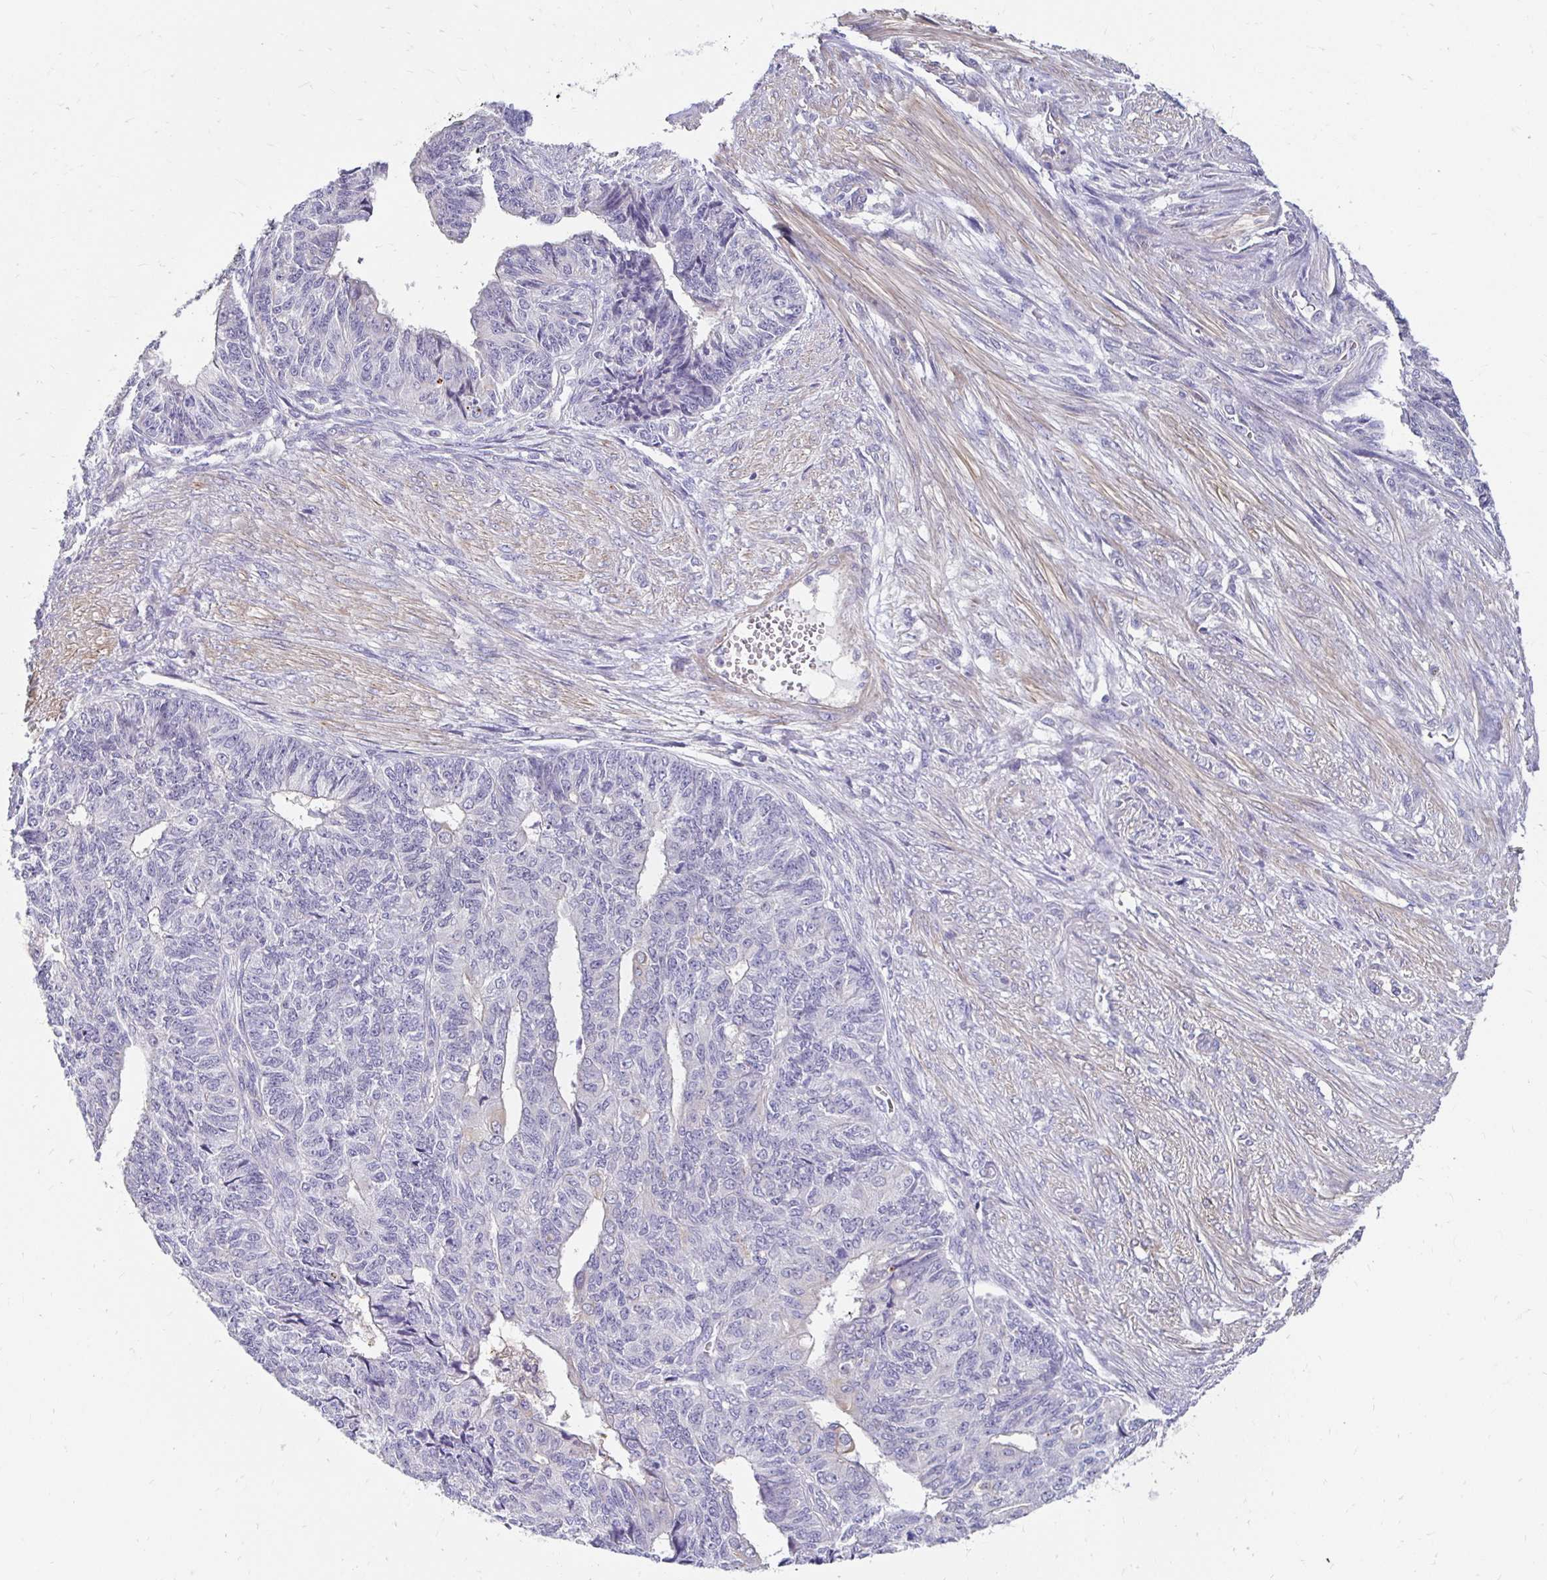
{"staining": {"intensity": "negative", "quantity": "none", "location": "none"}, "tissue": "endometrial cancer", "cell_type": "Tumor cells", "image_type": "cancer", "snomed": [{"axis": "morphology", "description": "Adenocarcinoma, NOS"}, {"axis": "topography", "description": "Endometrium"}], "caption": "An image of endometrial cancer stained for a protein reveals no brown staining in tumor cells. The staining is performed using DAB (3,3'-diaminobenzidine) brown chromogen with nuclei counter-stained in using hematoxylin.", "gene": "AKAP6", "patient": {"sex": "female", "age": 32}}